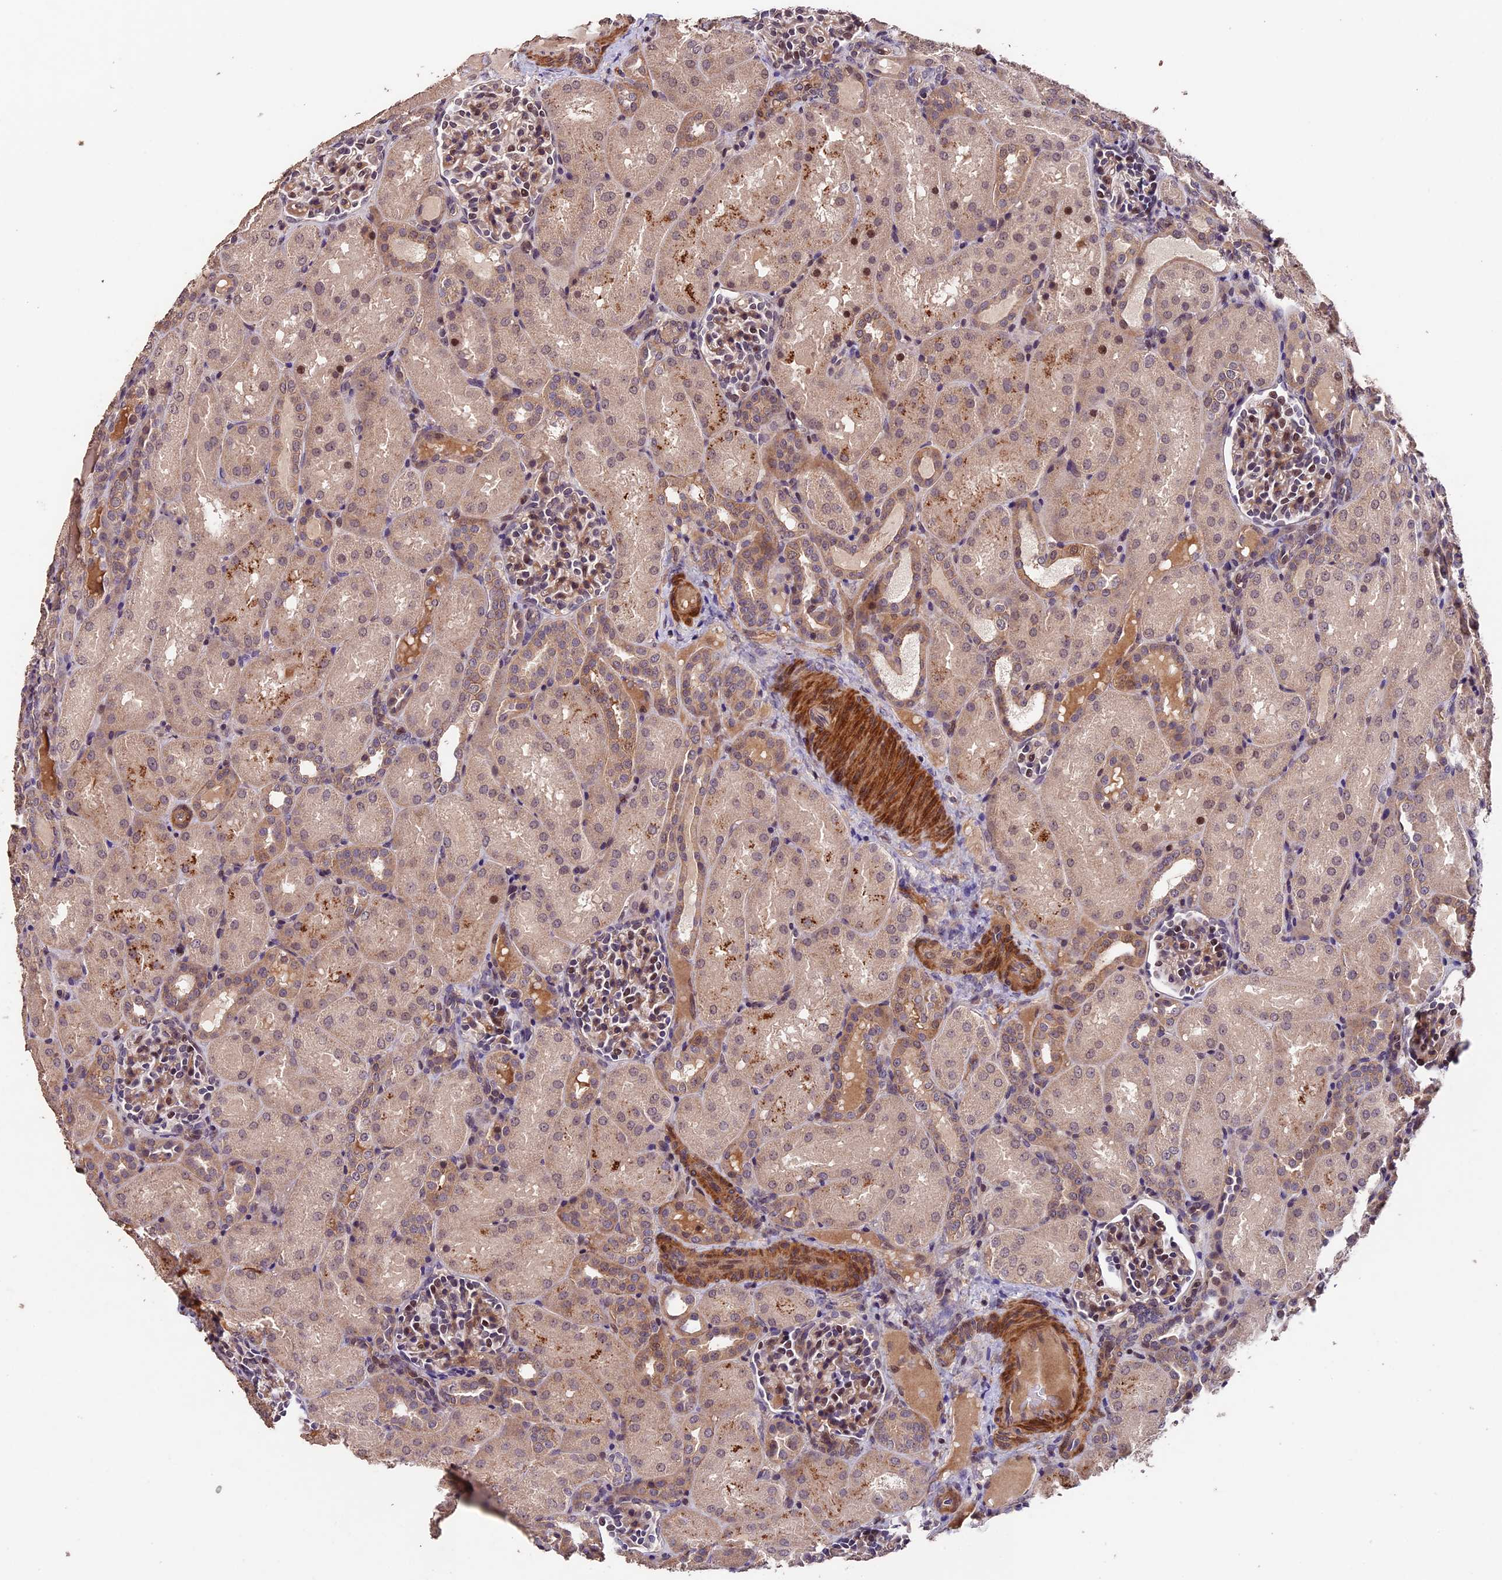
{"staining": {"intensity": "weak", "quantity": "25%-75%", "location": "cytoplasmic/membranous"}, "tissue": "kidney", "cell_type": "Cells in glomeruli", "image_type": "normal", "snomed": [{"axis": "morphology", "description": "Normal tissue, NOS"}, {"axis": "topography", "description": "Kidney"}], "caption": "Immunohistochemical staining of benign human kidney exhibits weak cytoplasmic/membranous protein expression in about 25%-75% of cells in glomeruli. The staining was performed using DAB, with brown indicating positive protein expression. Nuclei are stained blue with hematoxylin.", "gene": "GNB5", "patient": {"sex": "male", "age": 1}}